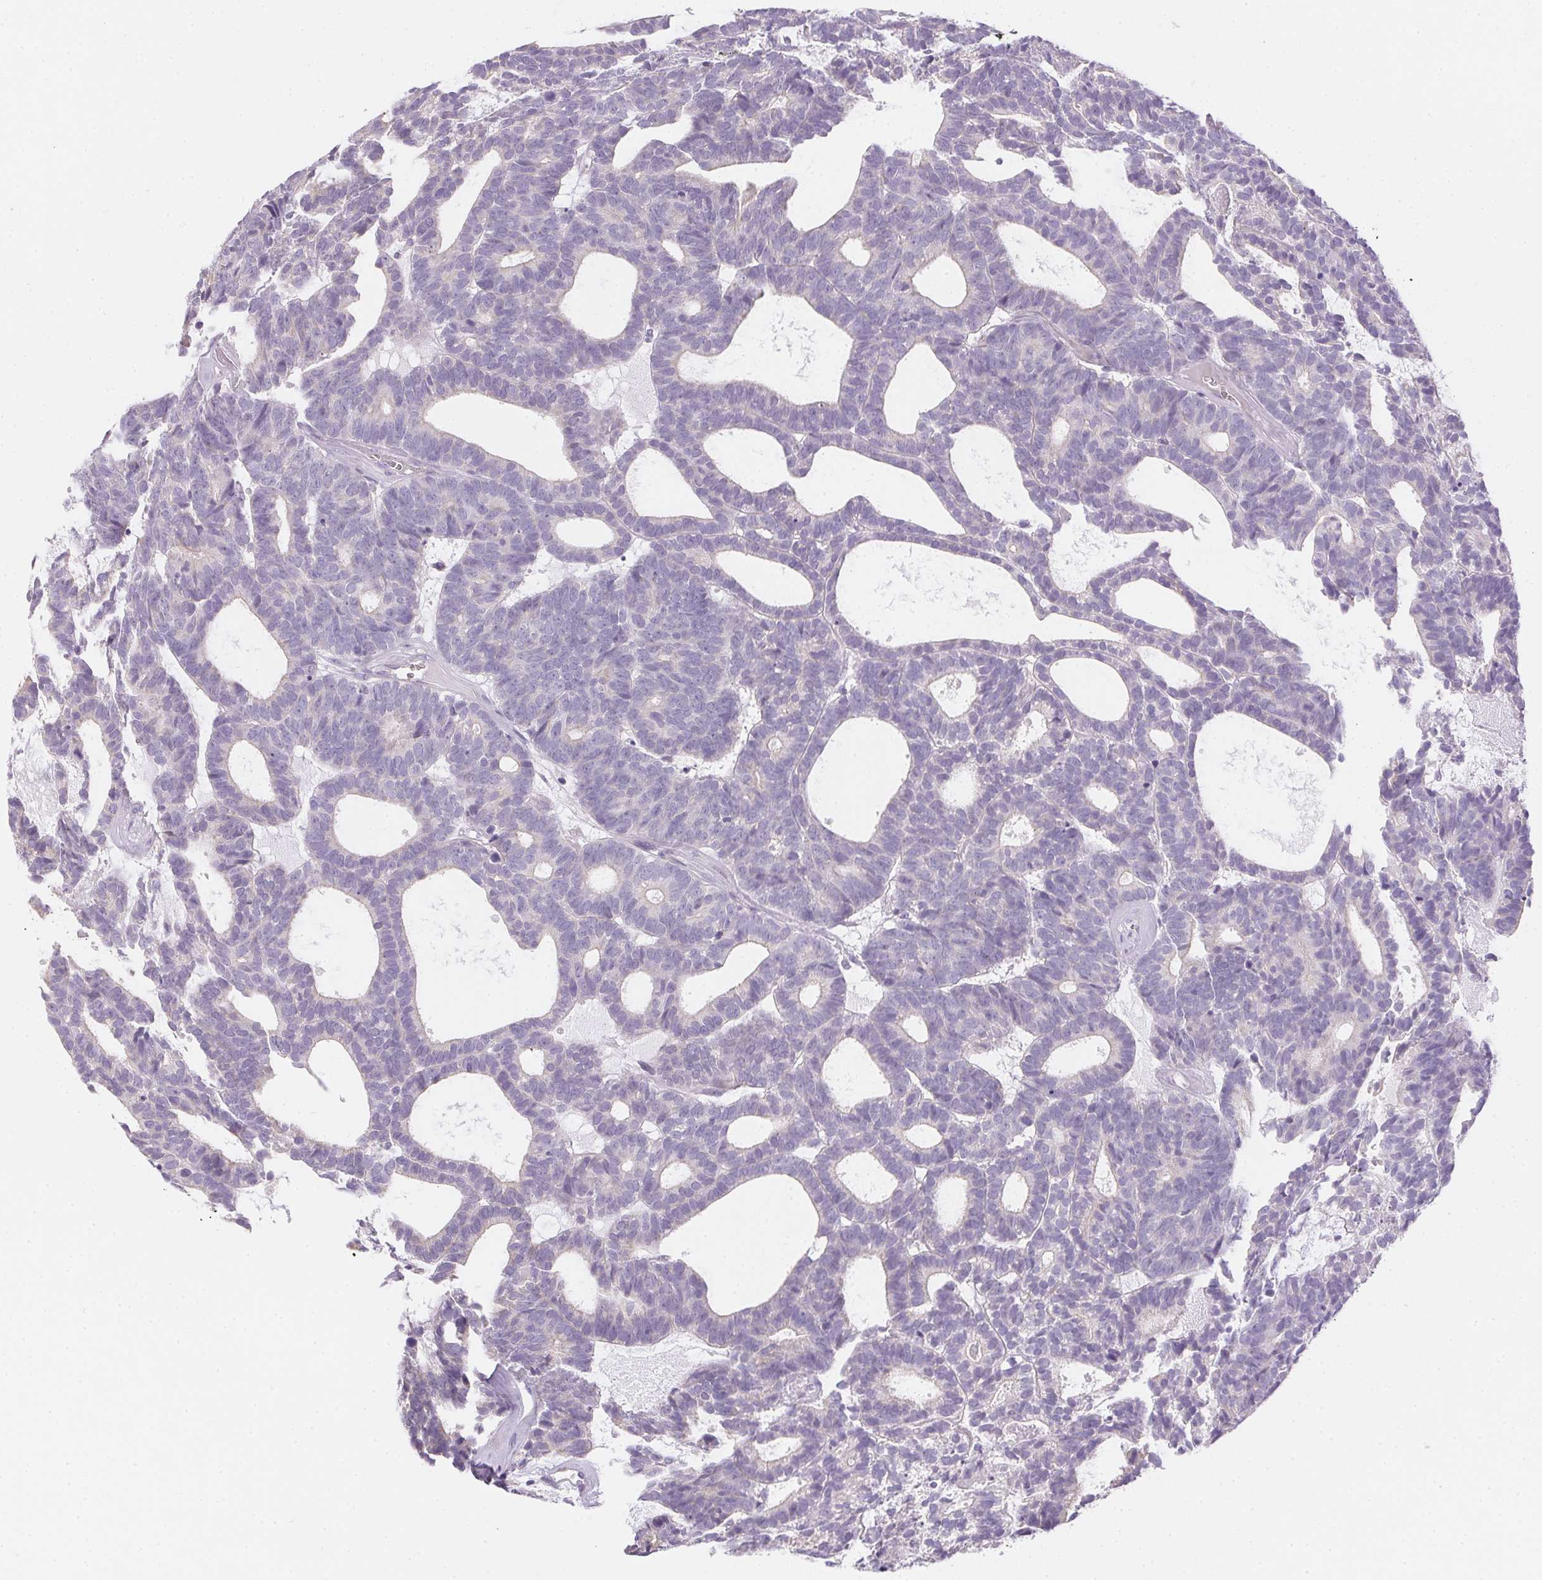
{"staining": {"intensity": "negative", "quantity": "none", "location": "none"}, "tissue": "head and neck cancer", "cell_type": "Tumor cells", "image_type": "cancer", "snomed": [{"axis": "morphology", "description": "Adenocarcinoma, NOS"}, {"axis": "topography", "description": "Head-Neck"}], "caption": "Tumor cells are negative for brown protein staining in head and neck adenocarcinoma.", "gene": "SMYD1", "patient": {"sex": "female", "age": 81}}